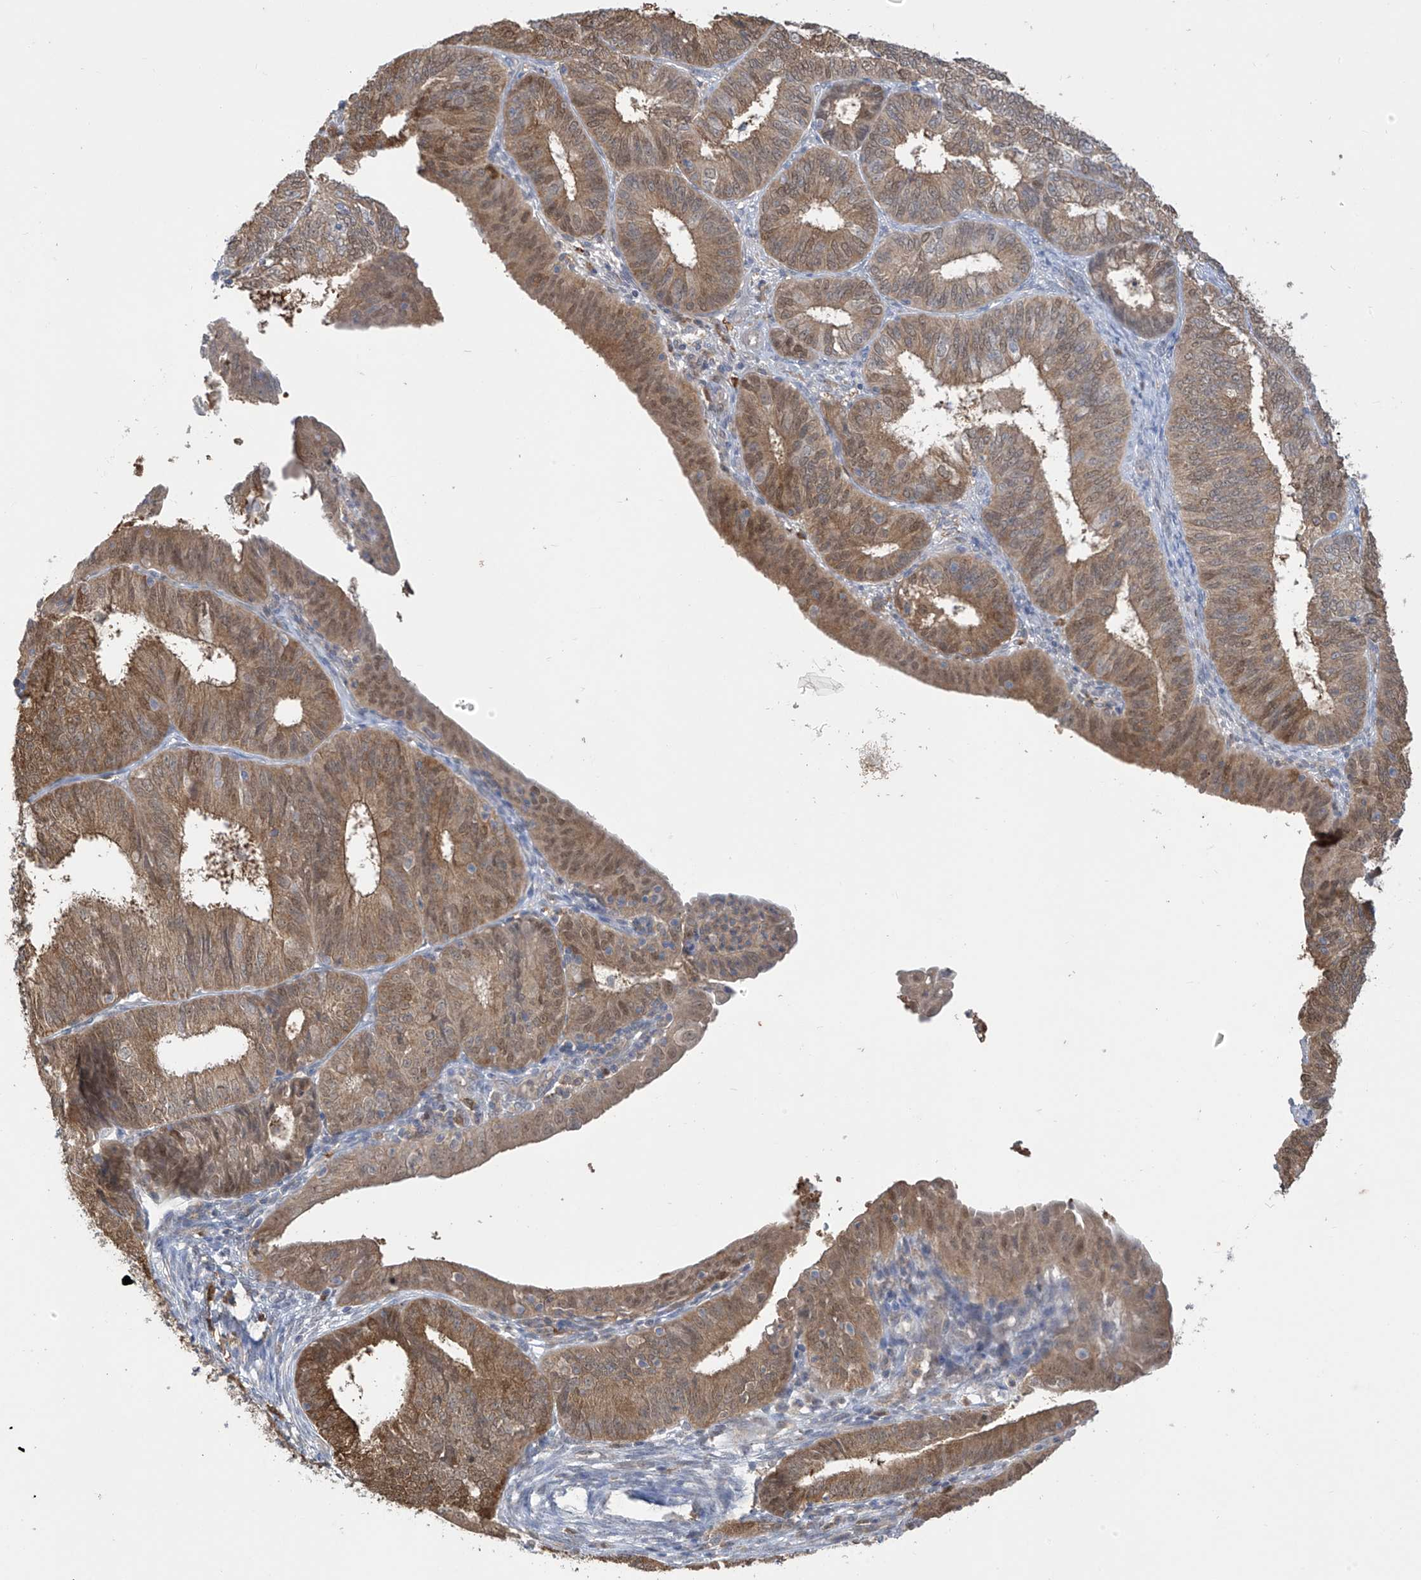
{"staining": {"intensity": "moderate", "quantity": ">75%", "location": "cytoplasmic/membranous,nuclear"}, "tissue": "endometrial cancer", "cell_type": "Tumor cells", "image_type": "cancer", "snomed": [{"axis": "morphology", "description": "Adenocarcinoma, NOS"}, {"axis": "topography", "description": "Endometrium"}], "caption": "This micrograph displays immunohistochemistry staining of adenocarcinoma (endometrial), with medium moderate cytoplasmic/membranous and nuclear staining in approximately >75% of tumor cells.", "gene": "IDH1", "patient": {"sex": "female", "age": 51}}